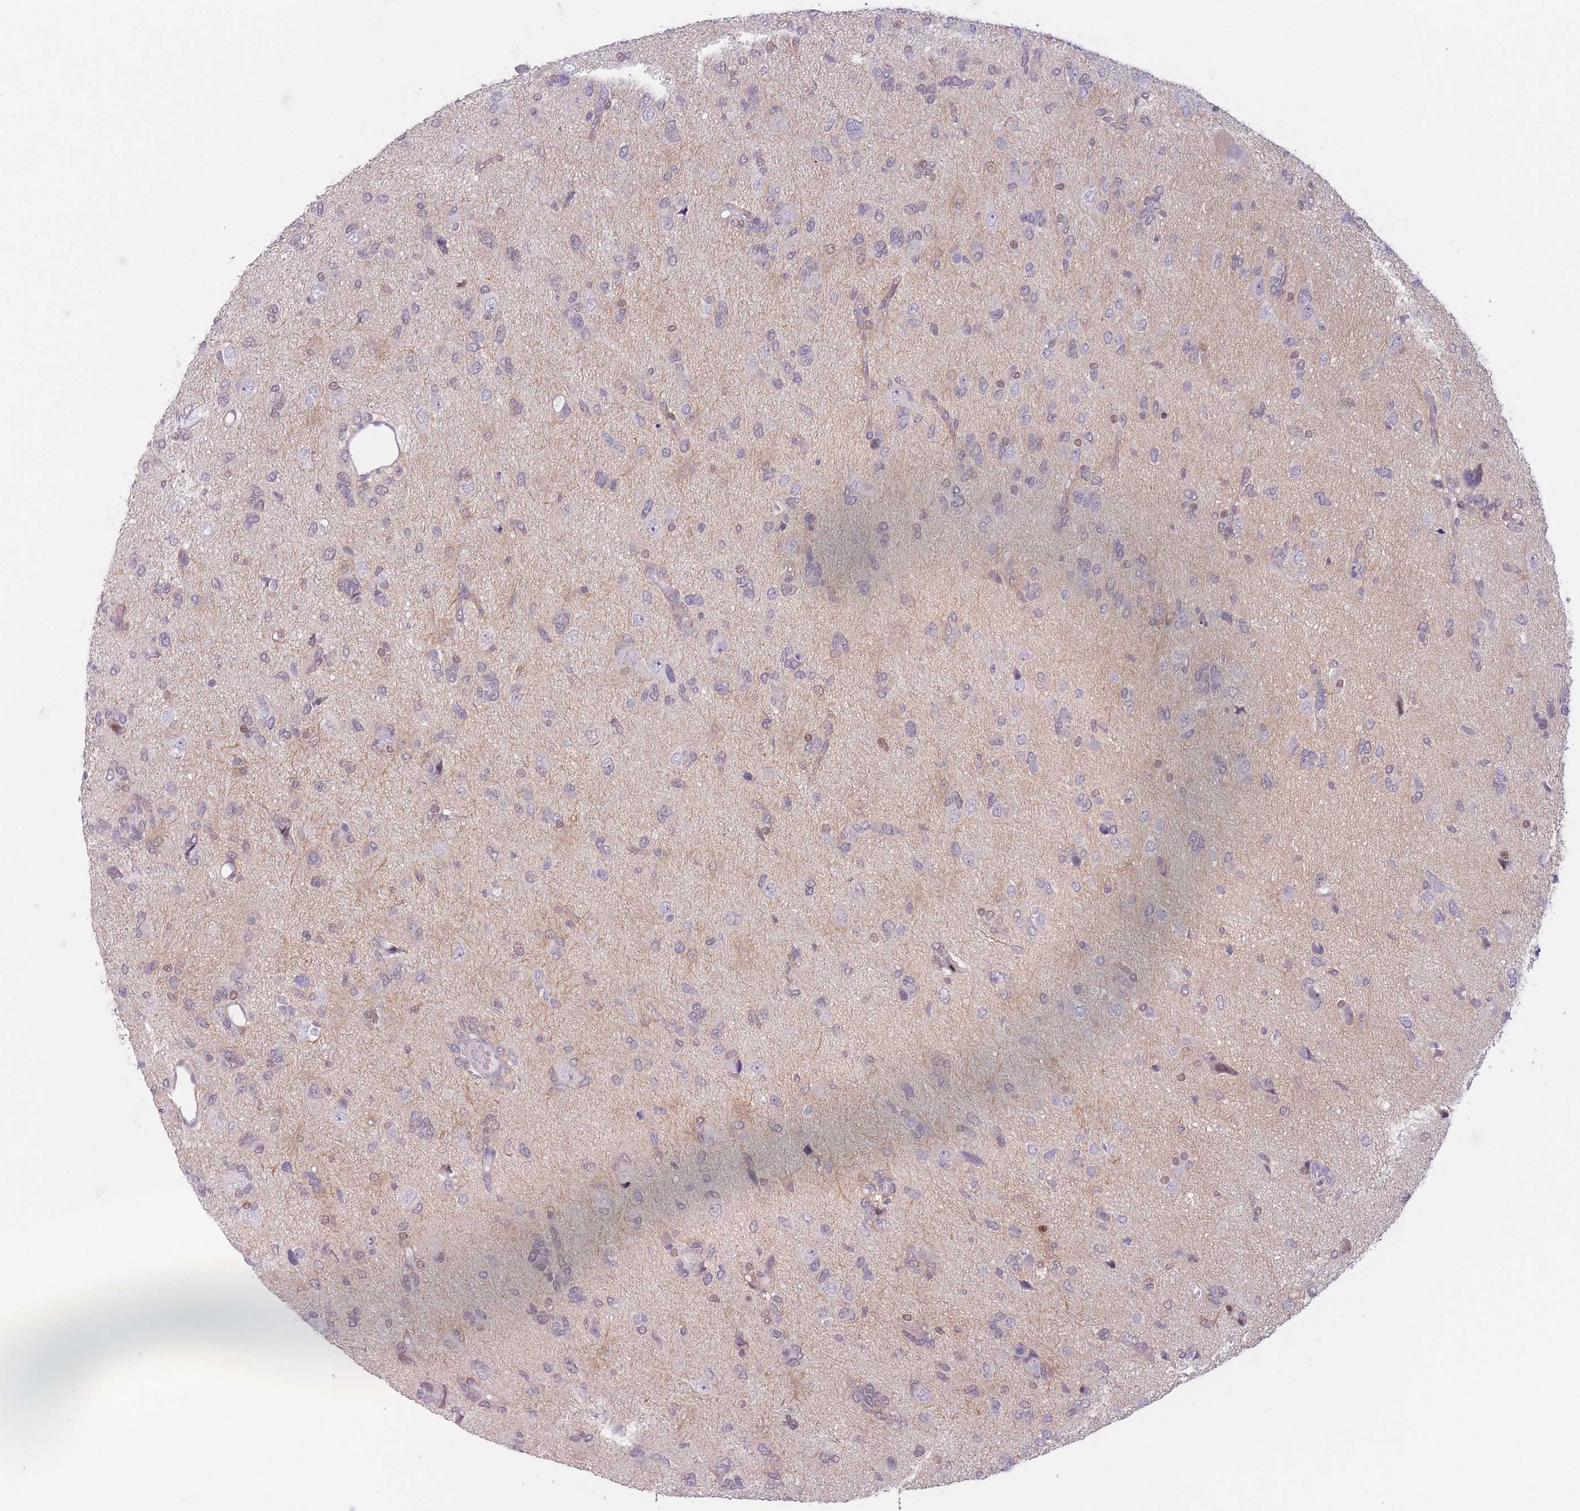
{"staining": {"intensity": "moderate", "quantity": "<25%", "location": "cytoplasmic/membranous,nuclear"}, "tissue": "glioma", "cell_type": "Tumor cells", "image_type": "cancer", "snomed": [{"axis": "morphology", "description": "Glioma, malignant, High grade"}, {"axis": "topography", "description": "Brain"}], "caption": "Immunohistochemical staining of glioma exhibits low levels of moderate cytoplasmic/membranous and nuclear protein staining in approximately <25% of tumor cells.", "gene": "ZNF439", "patient": {"sex": "female", "age": 59}}